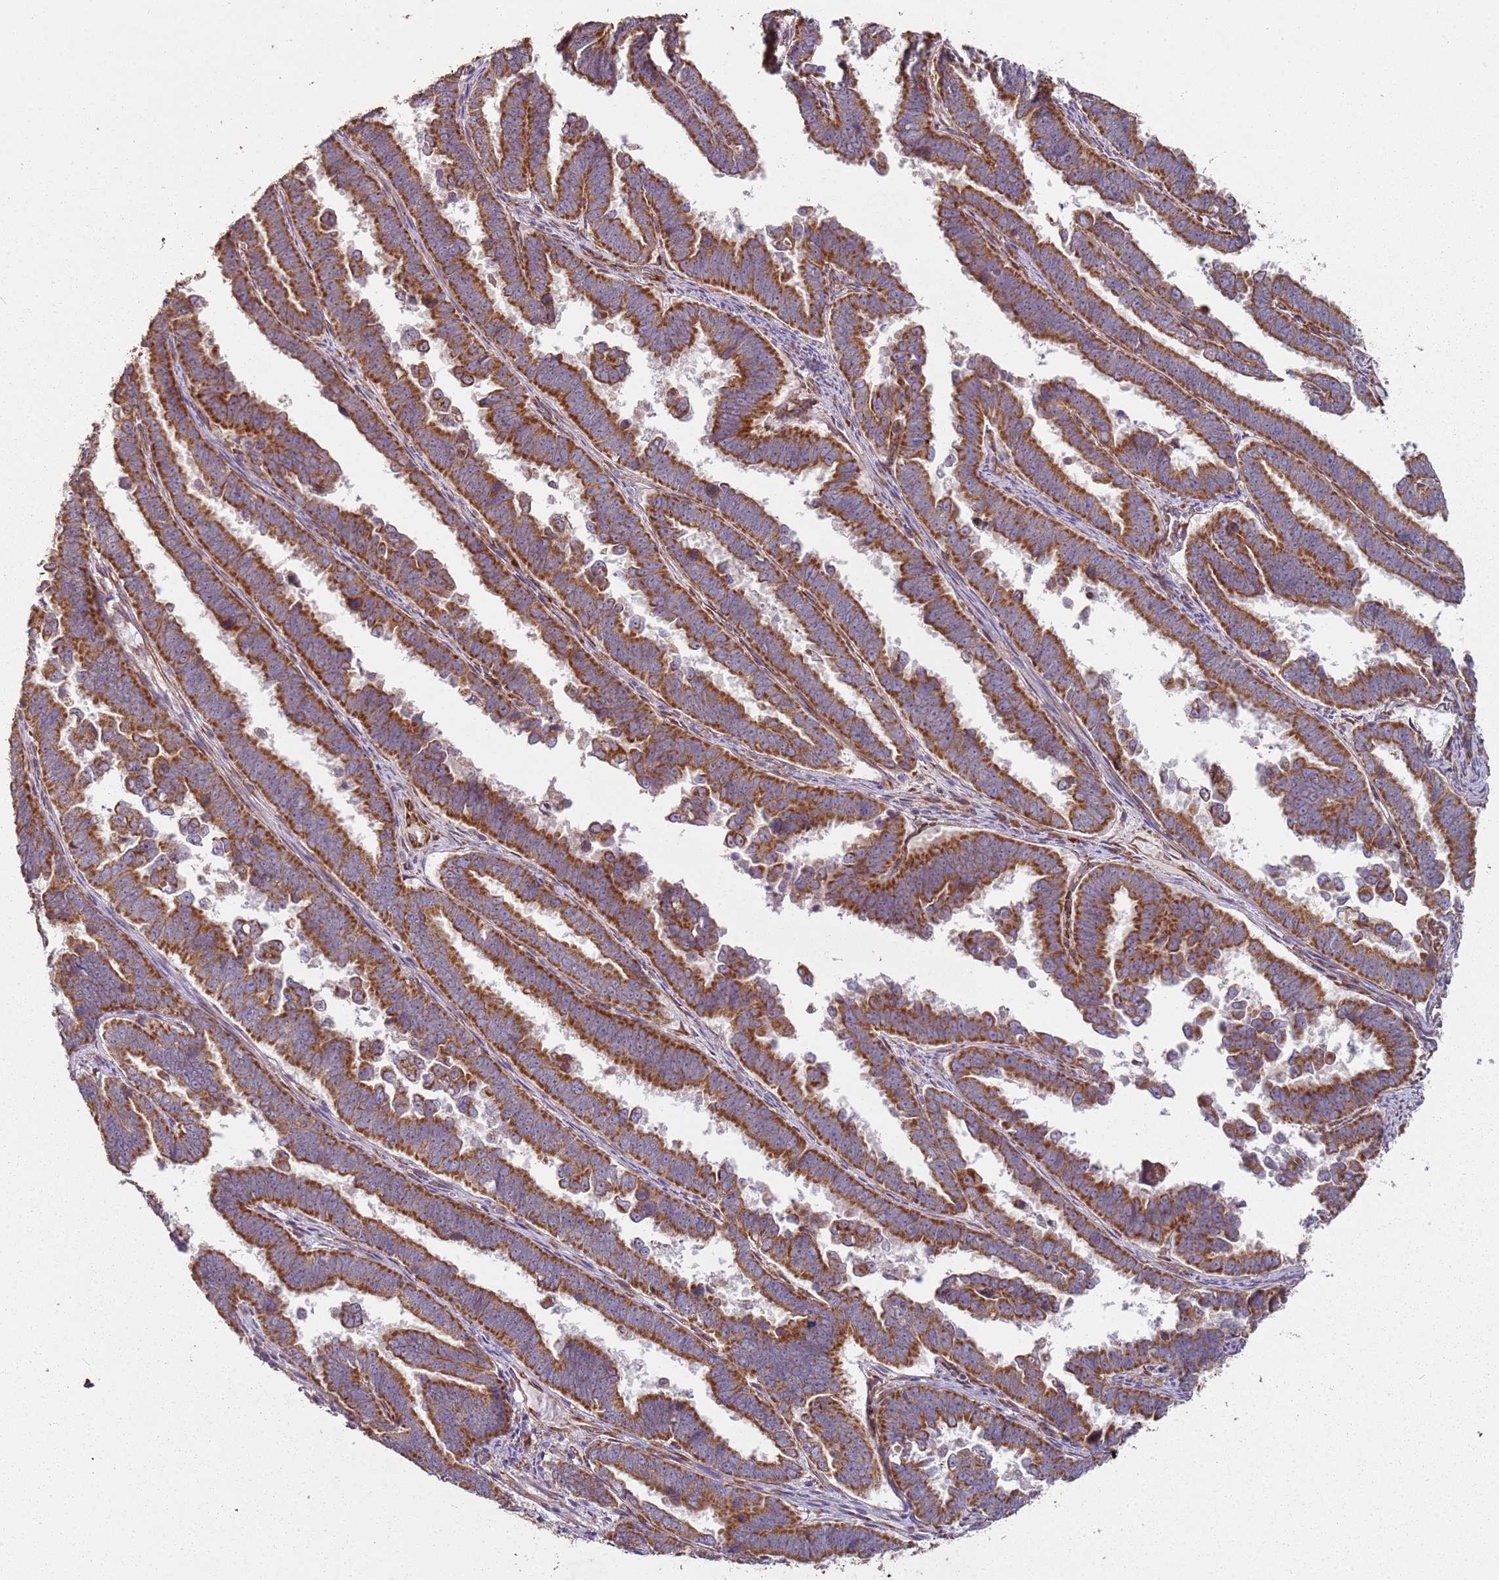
{"staining": {"intensity": "strong", "quantity": ">75%", "location": "cytoplasmic/membranous"}, "tissue": "endometrial cancer", "cell_type": "Tumor cells", "image_type": "cancer", "snomed": [{"axis": "morphology", "description": "Adenocarcinoma, NOS"}, {"axis": "topography", "description": "Endometrium"}], "caption": "This is a photomicrograph of immunohistochemistry (IHC) staining of adenocarcinoma (endometrial), which shows strong staining in the cytoplasmic/membranous of tumor cells.", "gene": "ARFRP1", "patient": {"sex": "female", "age": 75}}